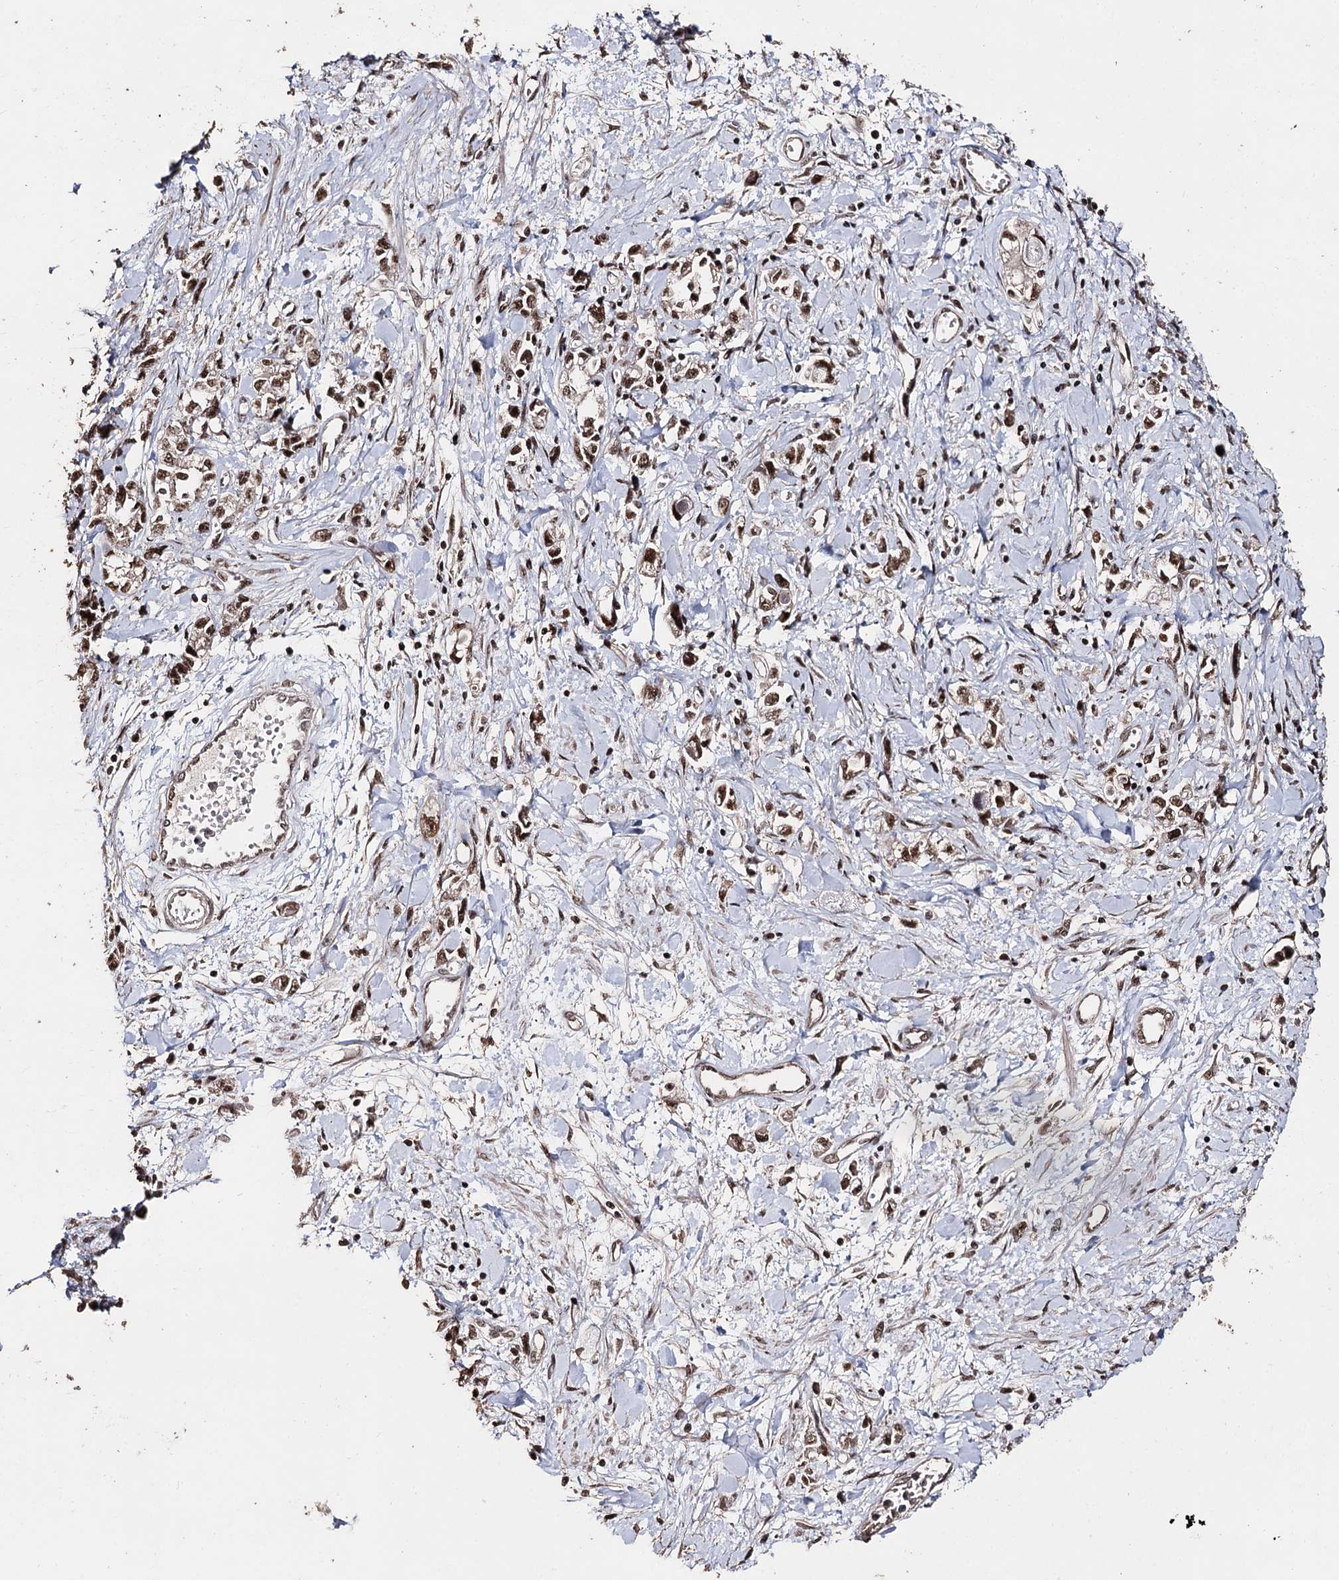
{"staining": {"intensity": "moderate", "quantity": ">75%", "location": "nuclear"}, "tissue": "stomach cancer", "cell_type": "Tumor cells", "image_type": "cancer", "snomed": [{"axis": "morphology", "description": "Adenocarcinoma, NOS"}, {"axis": "topography", "description": "Stomach"}], "caption": "The histopathology image shows immunohistochemical staining of stomach cancer (adenocarcinoma). There is moderate nuclear positivity is present in approximately >75% of tumor cells.", "gene": "U2SURP", "patient": {"sex": "female", "age": 76}}